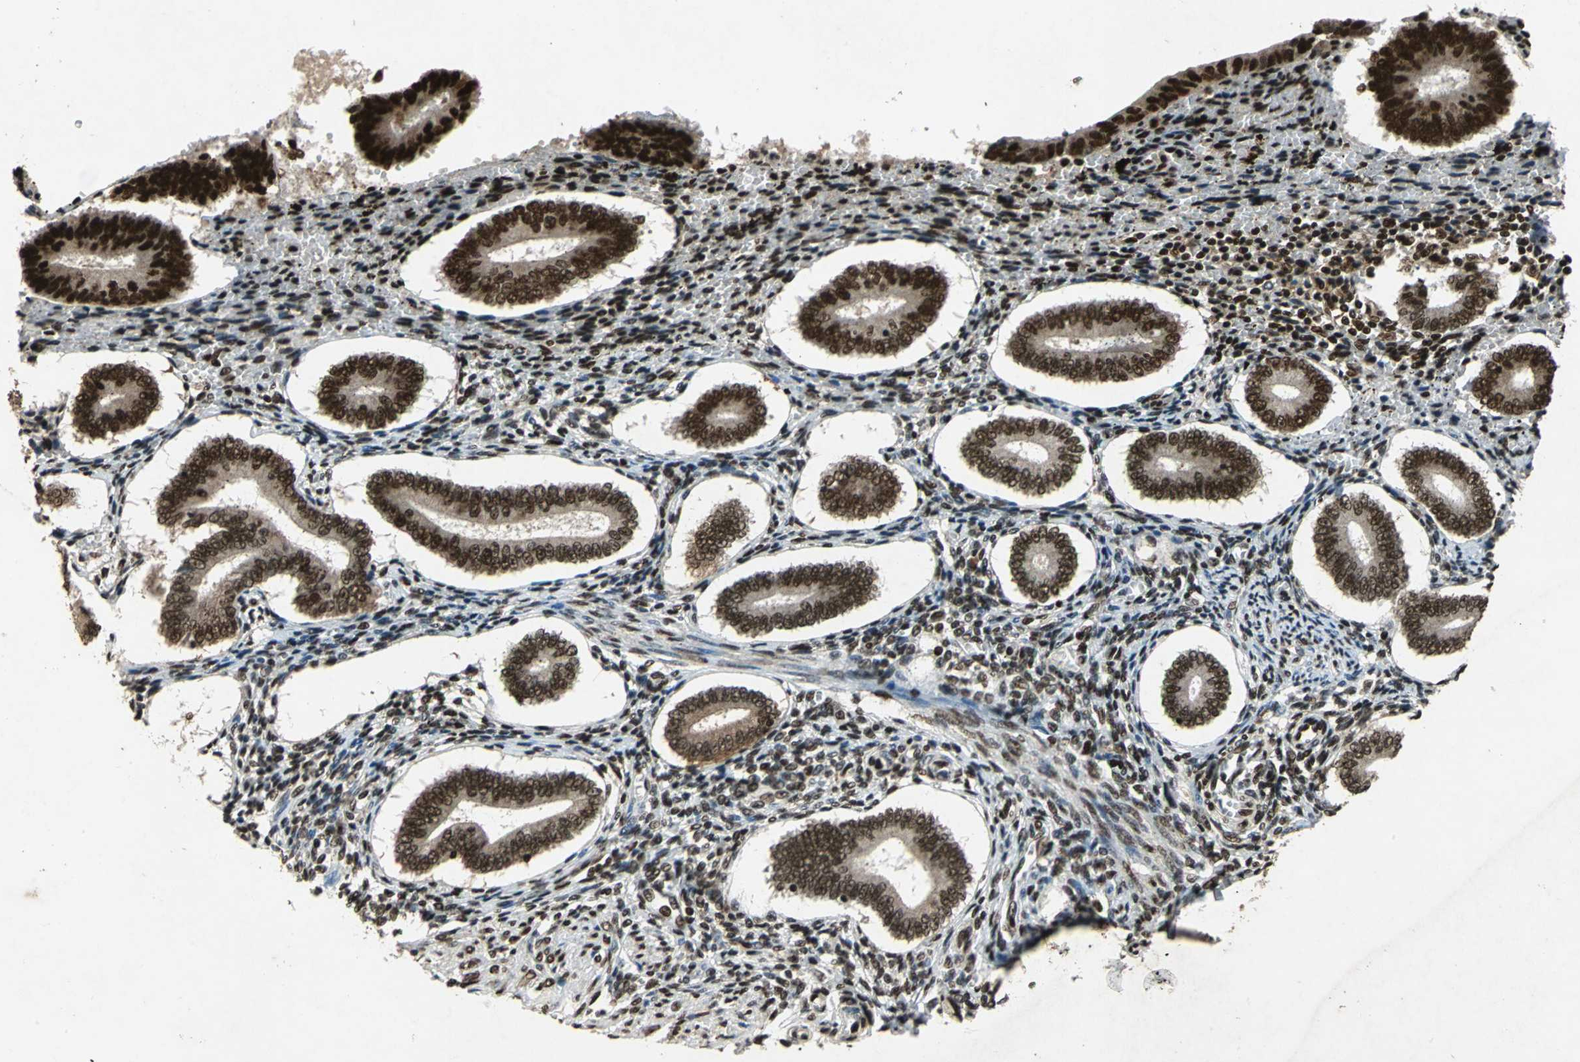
{"staining": {"intensity": "strong", "quantity": "25%-75%", "location": "nuclear"}, "tissue": "endometrium", "cell_type": "Cells in endometrial stroma", "image_type": "normal", "snomed": [{"axis": "morphology", "description": "Normal tissue, NOS"}, {"axis": "topography", "description": "Endometrium"}], "caption": "This micrograph displays IHC staining of unremarkable endometrium, with high strong nuclear staining in about 25%-75% of cells in endometrial stroma.", "gene": "MTA2", "patient": {"sex": "female", "age": 42}}